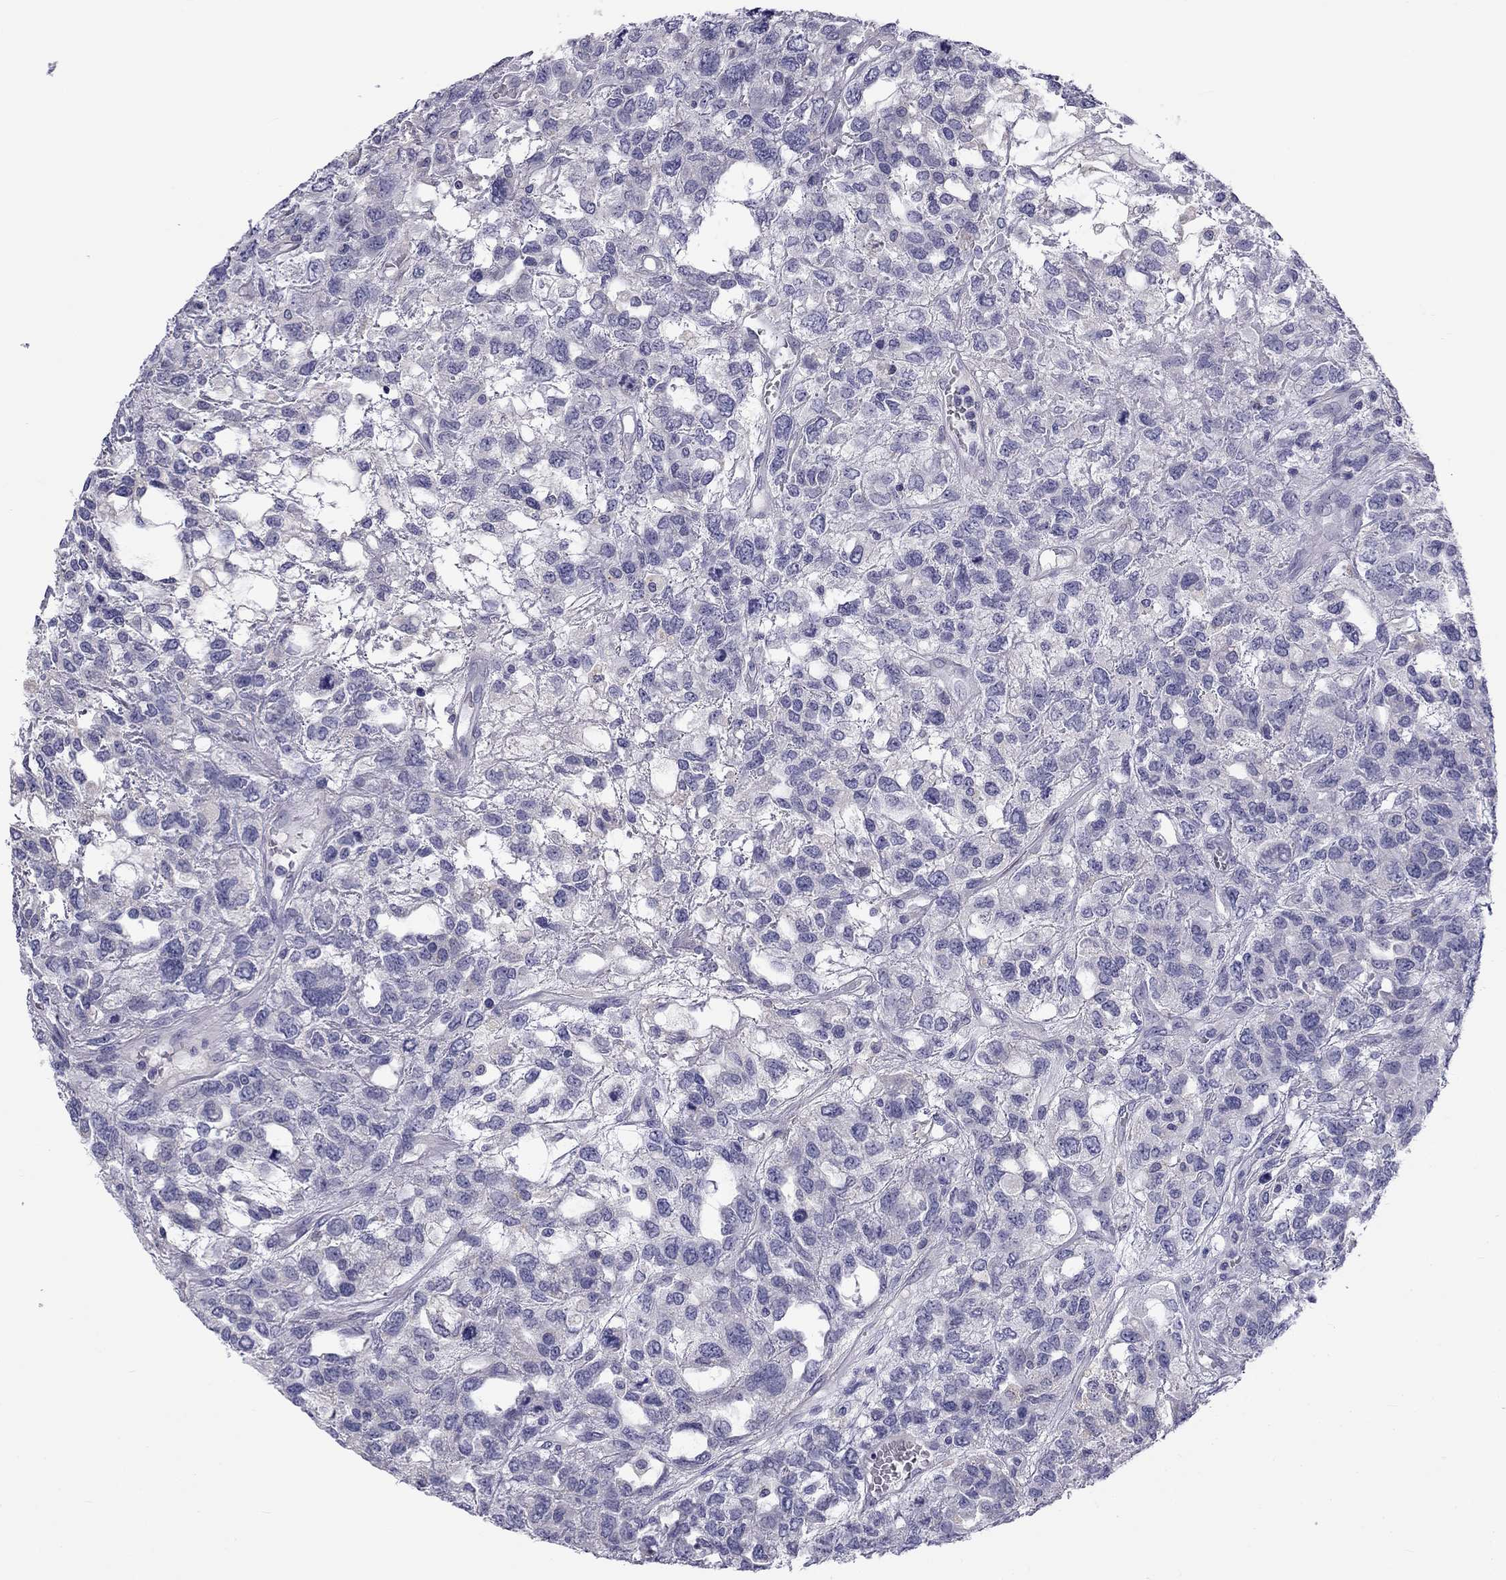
{"staining": {"intensity": "negative", "quantity": "none", "location": "none"}, "tissue": "testis cancer", "cell_type": "Tumor cells", "image_type": "cancer", "snomed": [{"axis": "morphology", "description": "Seminoma, NOS"}, {"axis": "topography", "description": "Testis"}], "caption": "Seminoma (testis) stained for a protein using IHC reveals no positivity tumor cells.", "gene": "CLPSL2", "patient": {"sex": "male", "age": 52}}